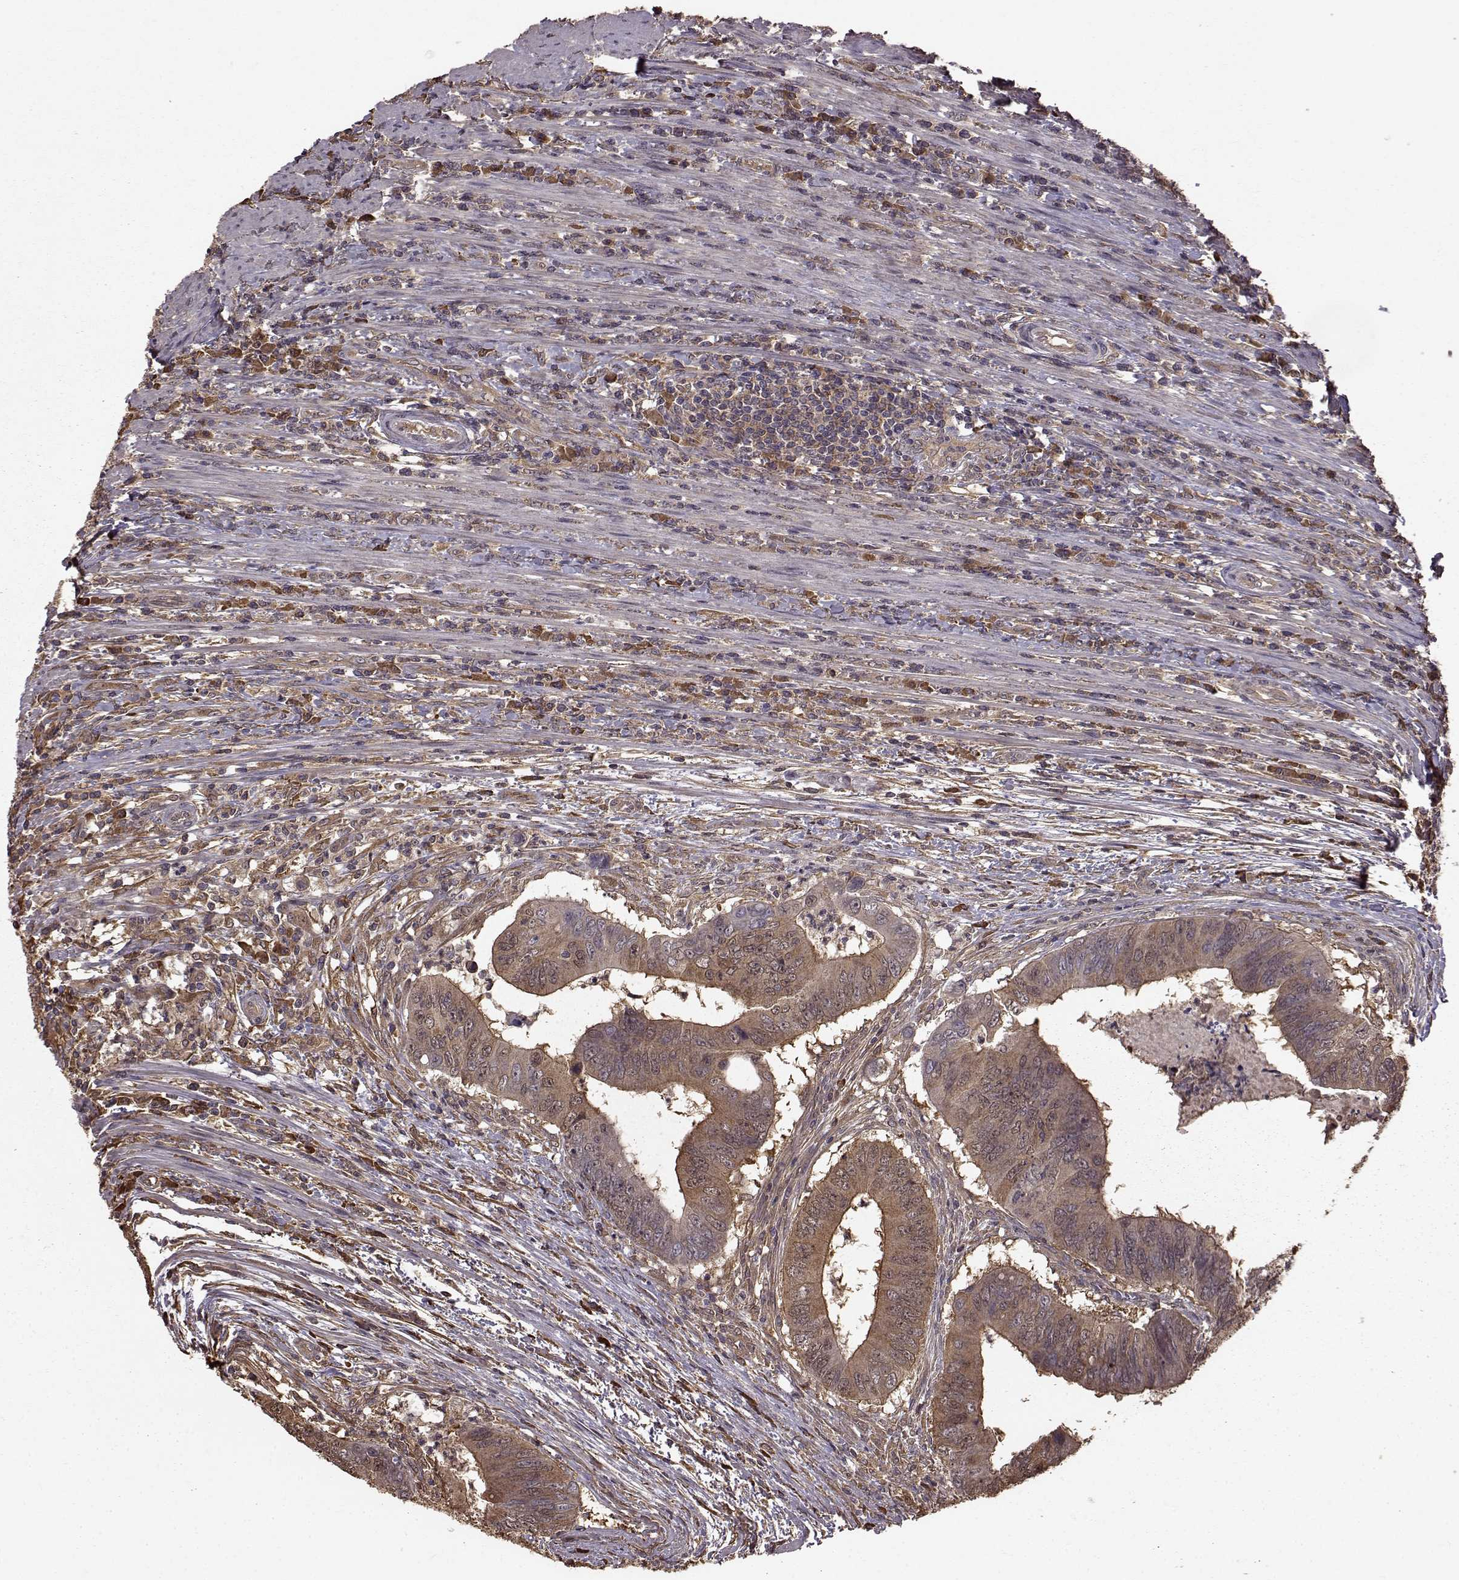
{"staining": {"intensity": "moderate", "quantity": "25%-75%", "location": "cytoplasmic/membranous"}, "tissue": "colorectal cancer", "cell_type": "Tumor cells", "image_type": "cancer", "snomed": [{"axis": "morphology", "description": "Adenocarcinoma, NOS"}, {"axis": "topography", "description": "Colon"}], "caption": "Adenocarcinoma (colorectal) stained with a brown dye exhibits moderate cytoplasmic/membranous positive positivity in approximately 25%-75% of tumor cells.", "gene": "NME1-NME2", "patient": {"sex": "male", "age": 53}}